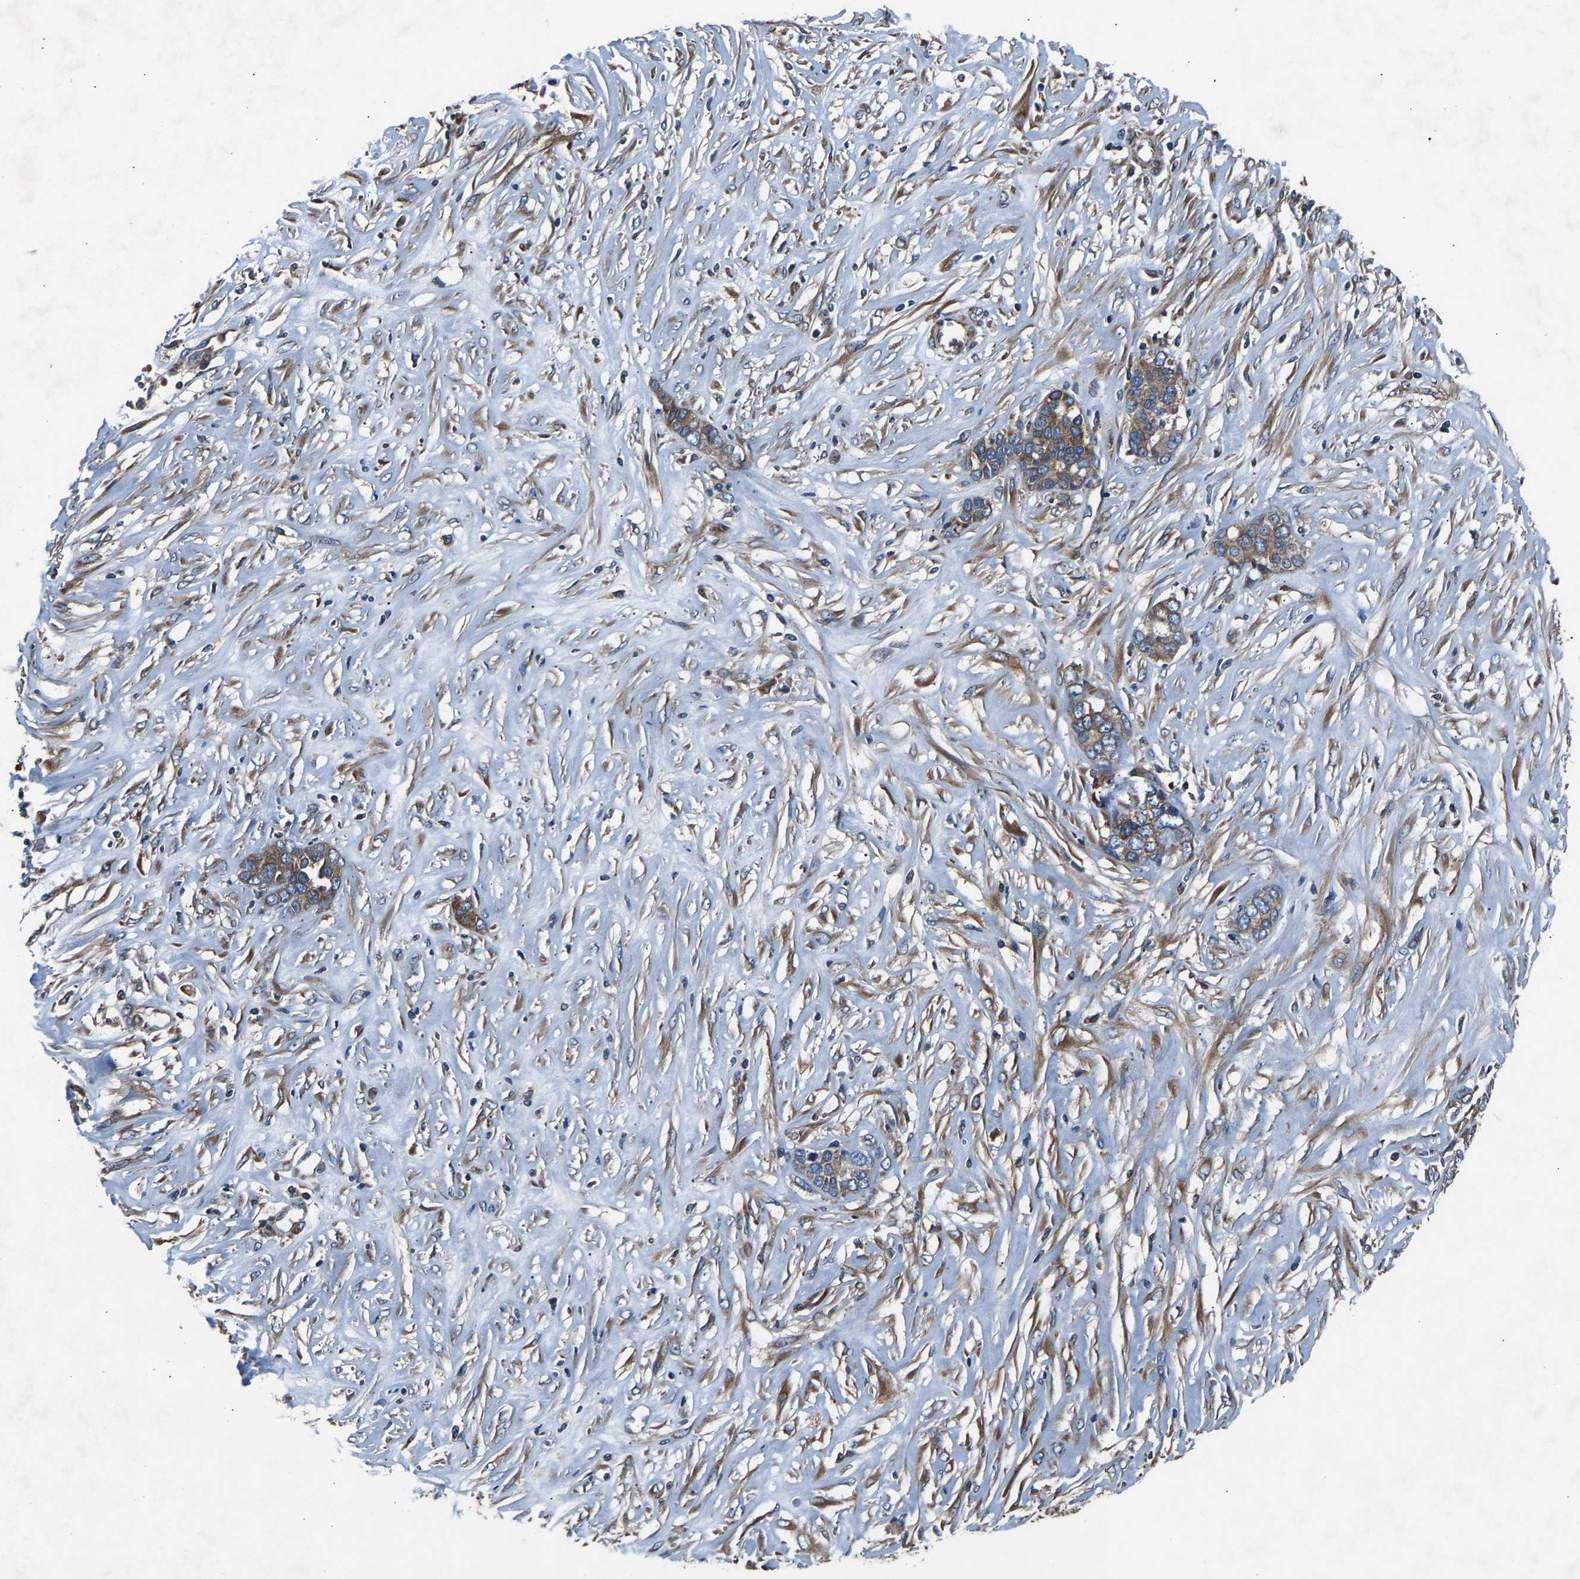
{"staining": {"intensity": "moderate", "quantity": ">75%", "location": "cytoplasmic/membranous"}, "tissue": "ovarian cancer", "cell_type": "Tumor cells", "image_type": "cancer", "snomed": [{"axis": "morphology", "description": "Cystadenocarcinoma, serous, NOS"}, {"axis": "topography", "description": "Ovary"}], "caption": "Immunohistochemistry (IHC) of human ovarian cancer (serous cystadenocarcinoma) reveals medium levels of moderate cytoplasmic/membranous expression in about >75% of tumor cells. The staining was performed using DAB to visualize the protein expression in brown, while the nuclei were stained in blue with hematoxylin (Magnification: 20x).", "gene": "LPCAT1", "patient": {"sex": "female", "age": 44}}